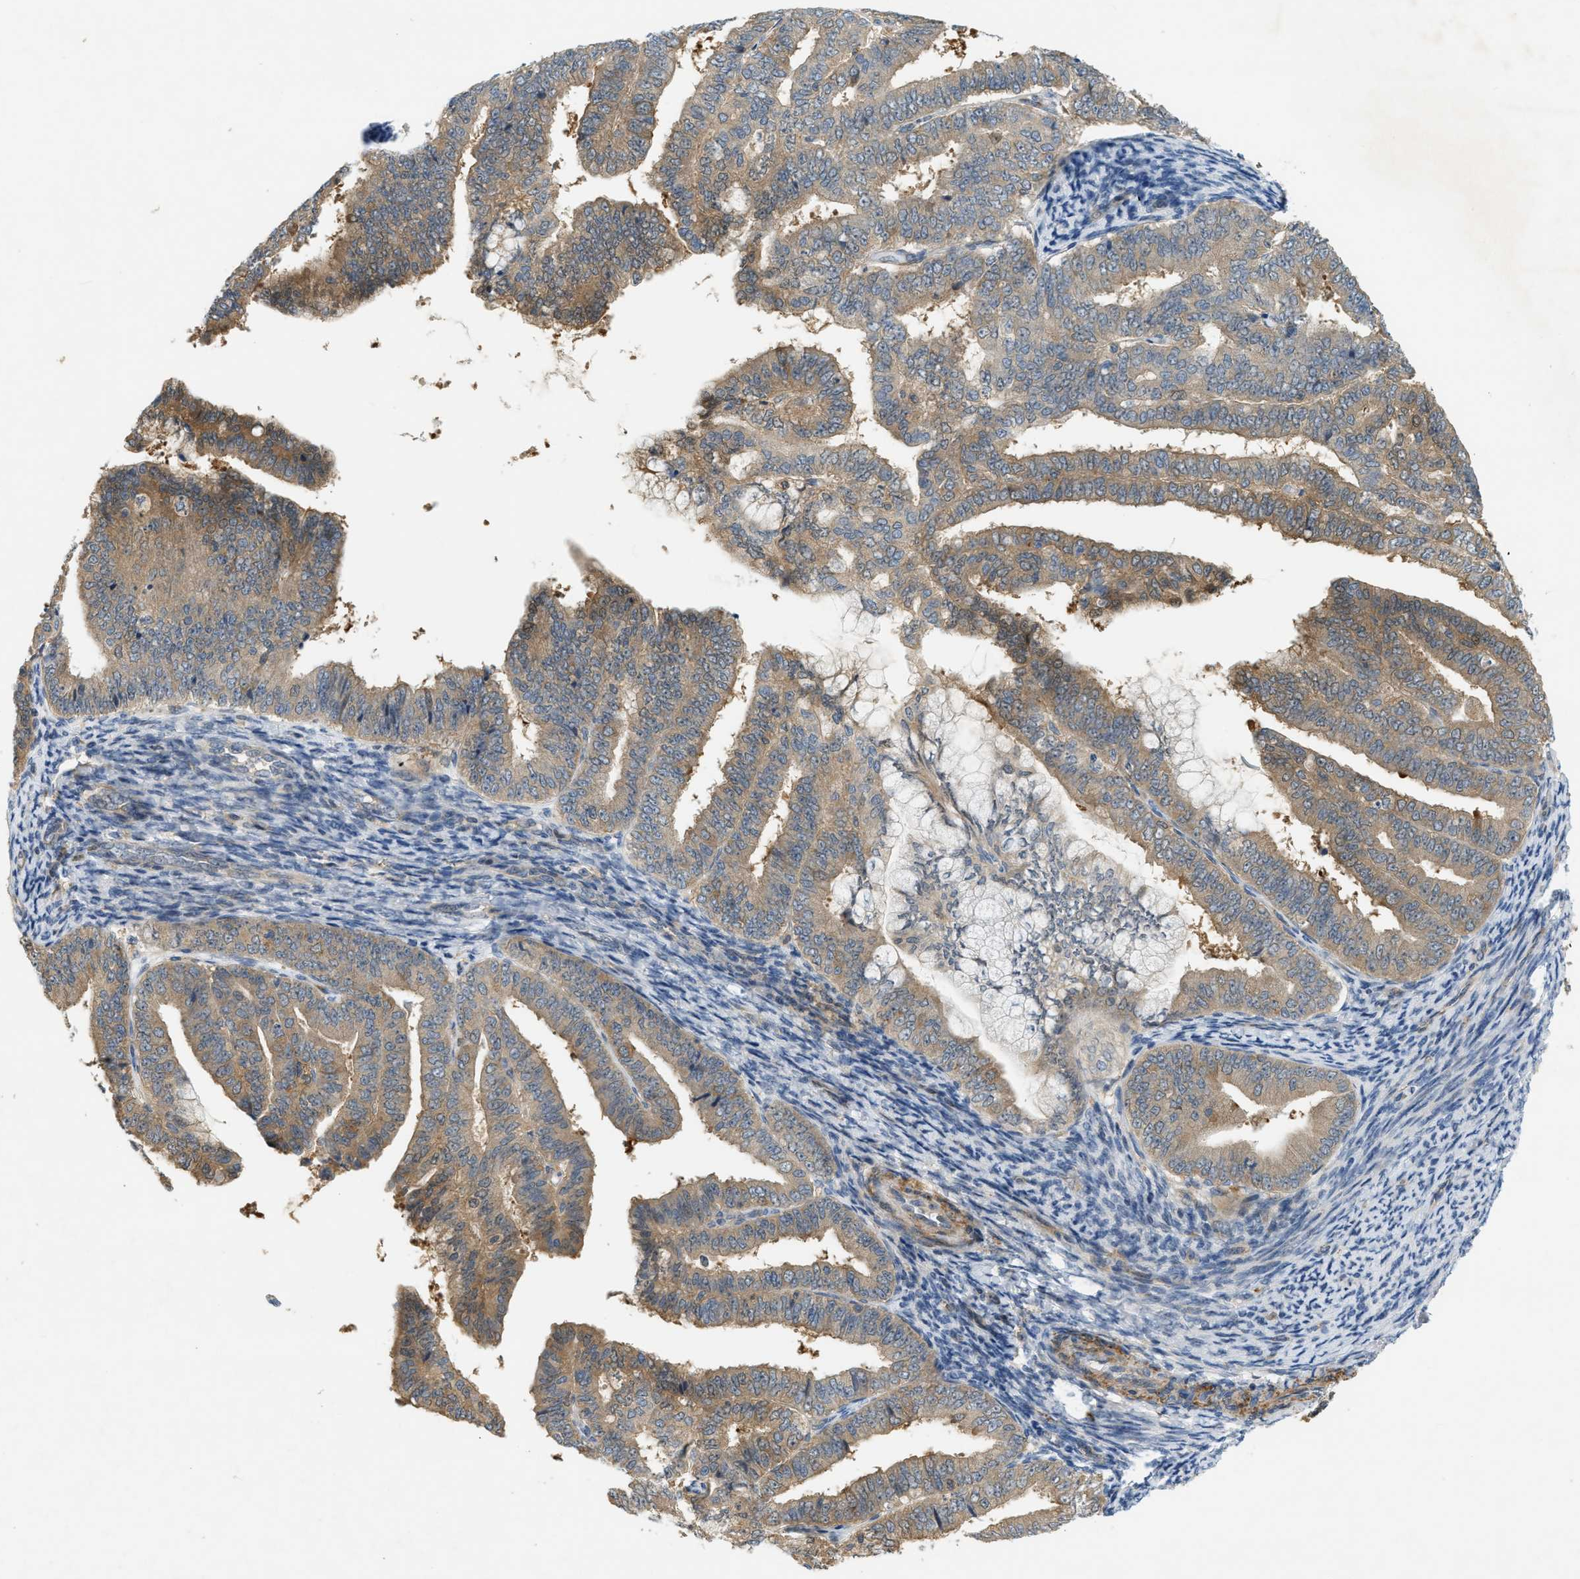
{"staining": {"intensity": "moderate", "quantity": ">75%", "location": "cytoplasmic/membranous"}, "tissue": "endometrial cancer", "cell_type": "Tumor cells", "image_type": "cancer", "snomed": [{"axis": "morphology", "description": "Adenocarcinoma, NOS"}, {"axis": "topography", "description": "Endometrium"}], "caption": "Human adenocarcinoma (endometrial) stained with a brown dye reveals moderate cytoplasmic/membranous positive staining in approximately >75% of tumor cells.", "gene": "PDCL3", "patient": {"sex": "female", "age": 63}}